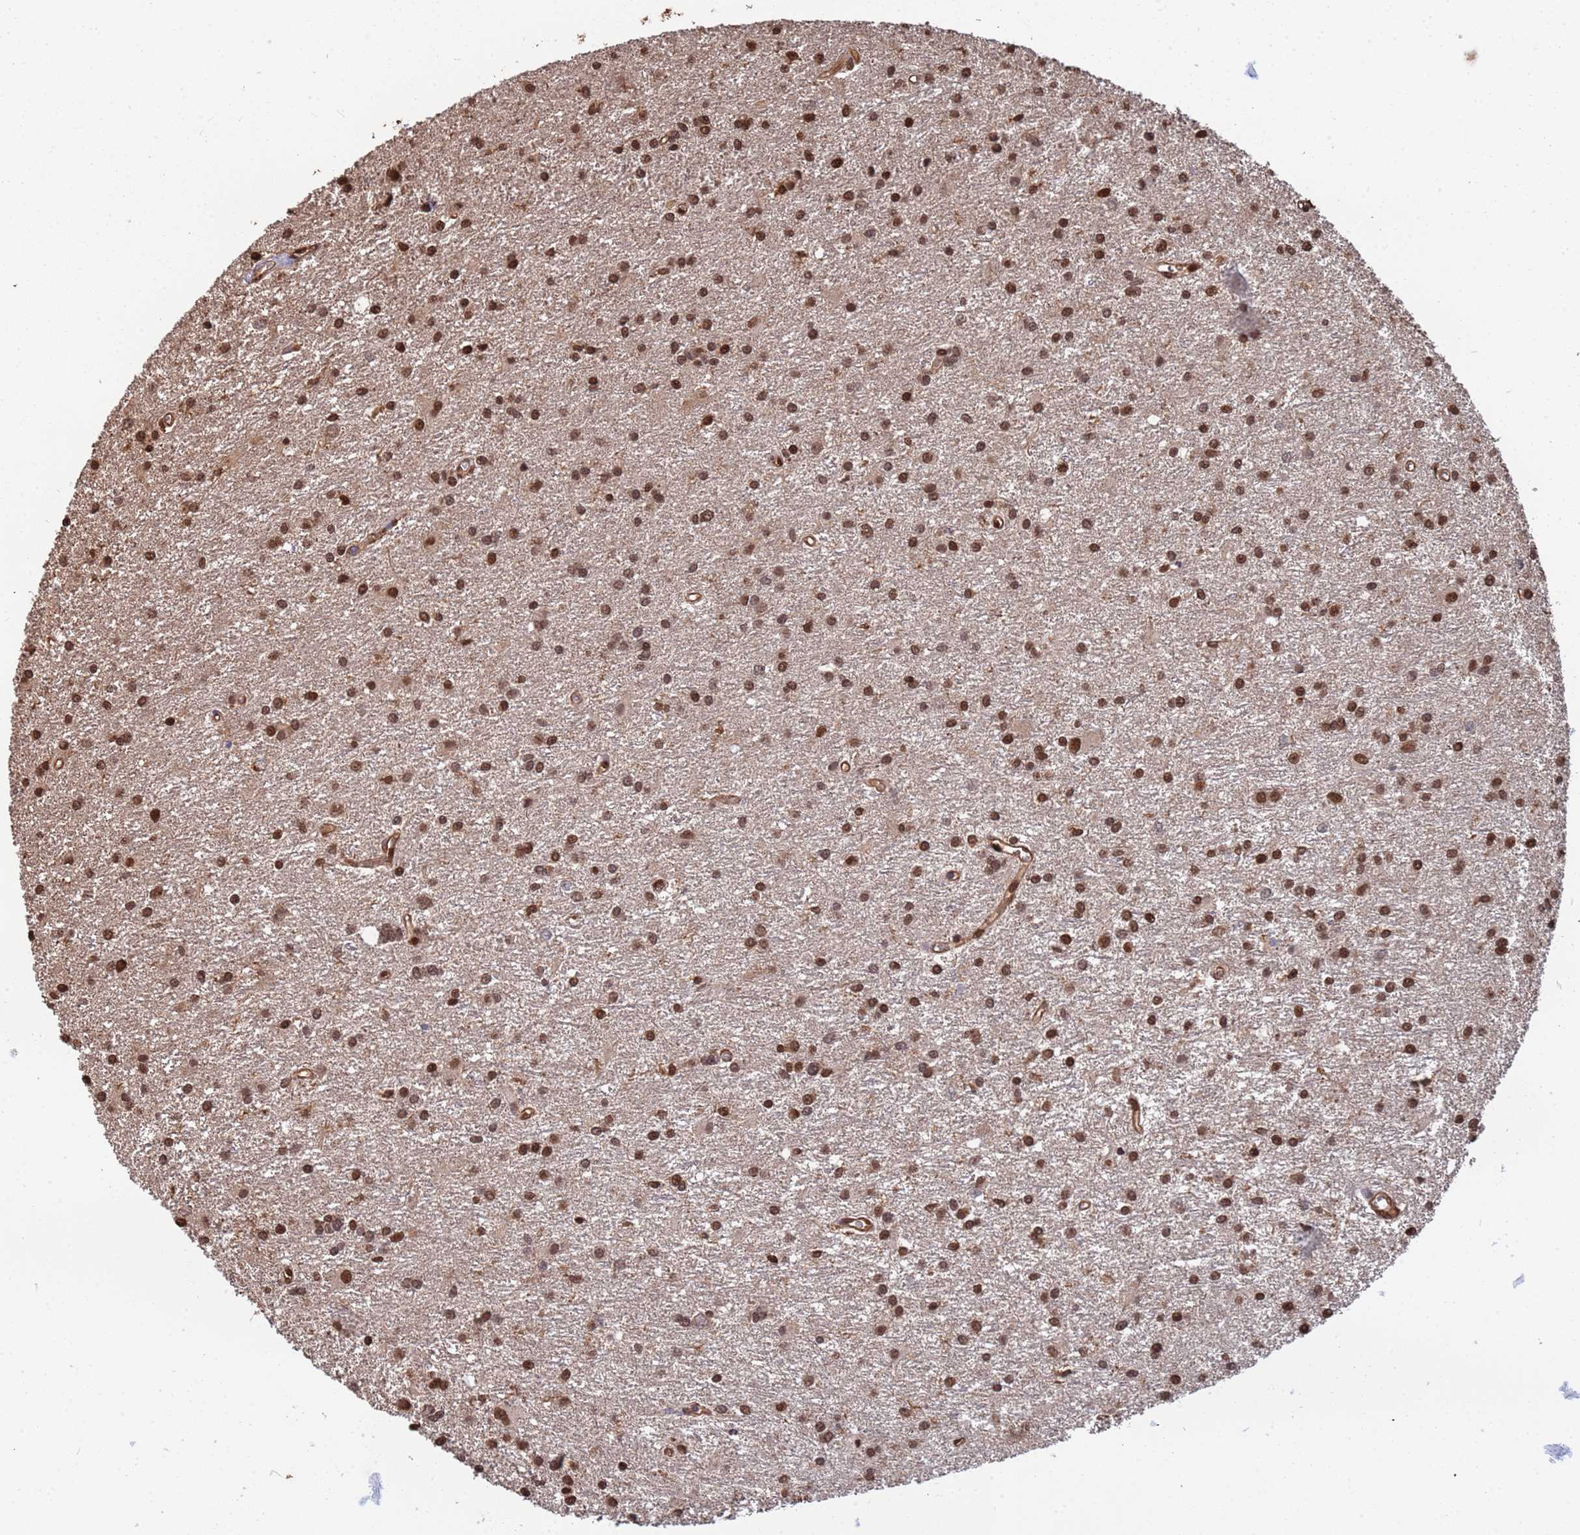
{"staining": {"intensity": "strong", "quantity": ">75%", "location": "nuclear"}, "tissue": "glioma", "cell_type": "Tumor cells", "image_type": "cancer", "snomed": [{"axis": "morphology", "description": "Glioma, malignant, High grade"}, {"axis": "topography", "description": "Brain"}], "caption": "This micrograph reveals immunohistochemistry (IHC) staining of glioma, with high strong nuclear positivity in about >75% of tumor cells.", "gene": "SUMO4", "patient": {"sex": "female", "age": 50}}